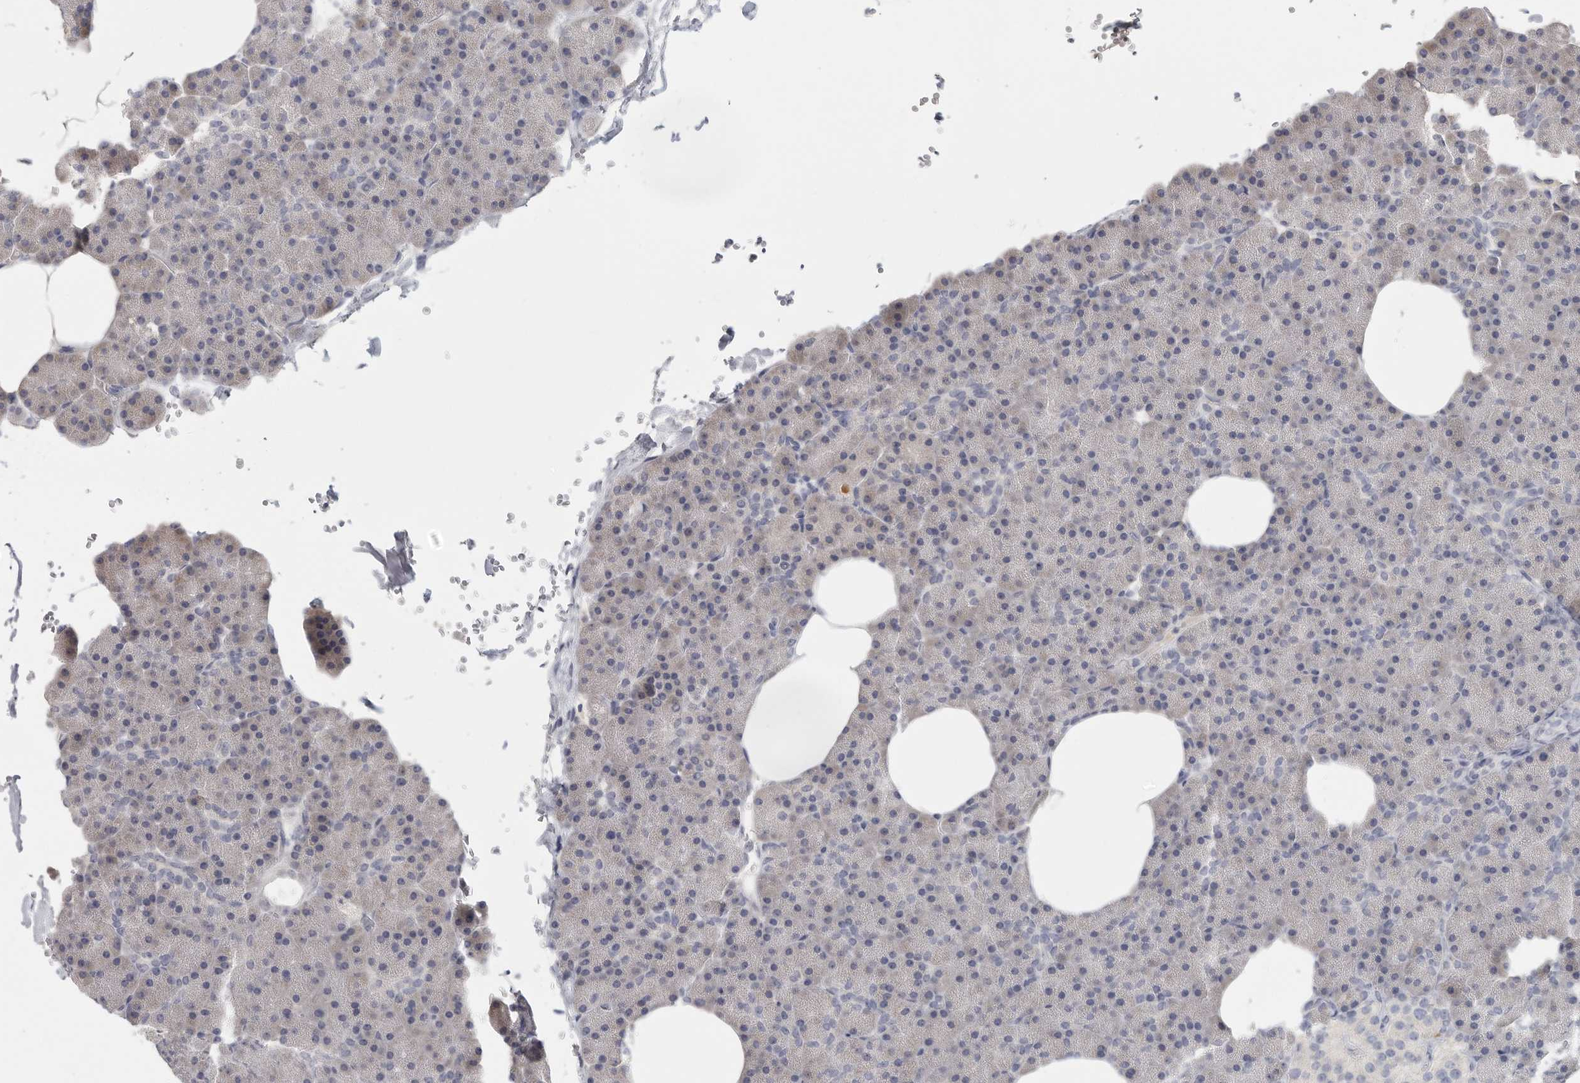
{"staining": {"intensity": "weak", "quantity": "<25%", "location": "cytoplasmic/membranous"}, "tissue": "pancreas", "cell_type": "Exocrine glandular cells", "image_type": "normal", "snomed": [{"axis": "morphology", "description": "Normal tissue, NOS"}, {"axis": "morphology", "description": "Carcinoid, malignant, NOS"}, {"axis": "topography", "description": "Pancreas"}], "caption": "High magnification brightfield microscopy of unremarkable pancreas stained with DAB (brown) and counterstained with hematoxylin (blue): exocrine glandular cells show no significant staining. Brightfield microscopy of IHC stained with DAB (brown) and hematoxylin (blue), captured at high magnification.", "gene": "DNAJC11", "patient": {"sex": "female", "age": 35}}